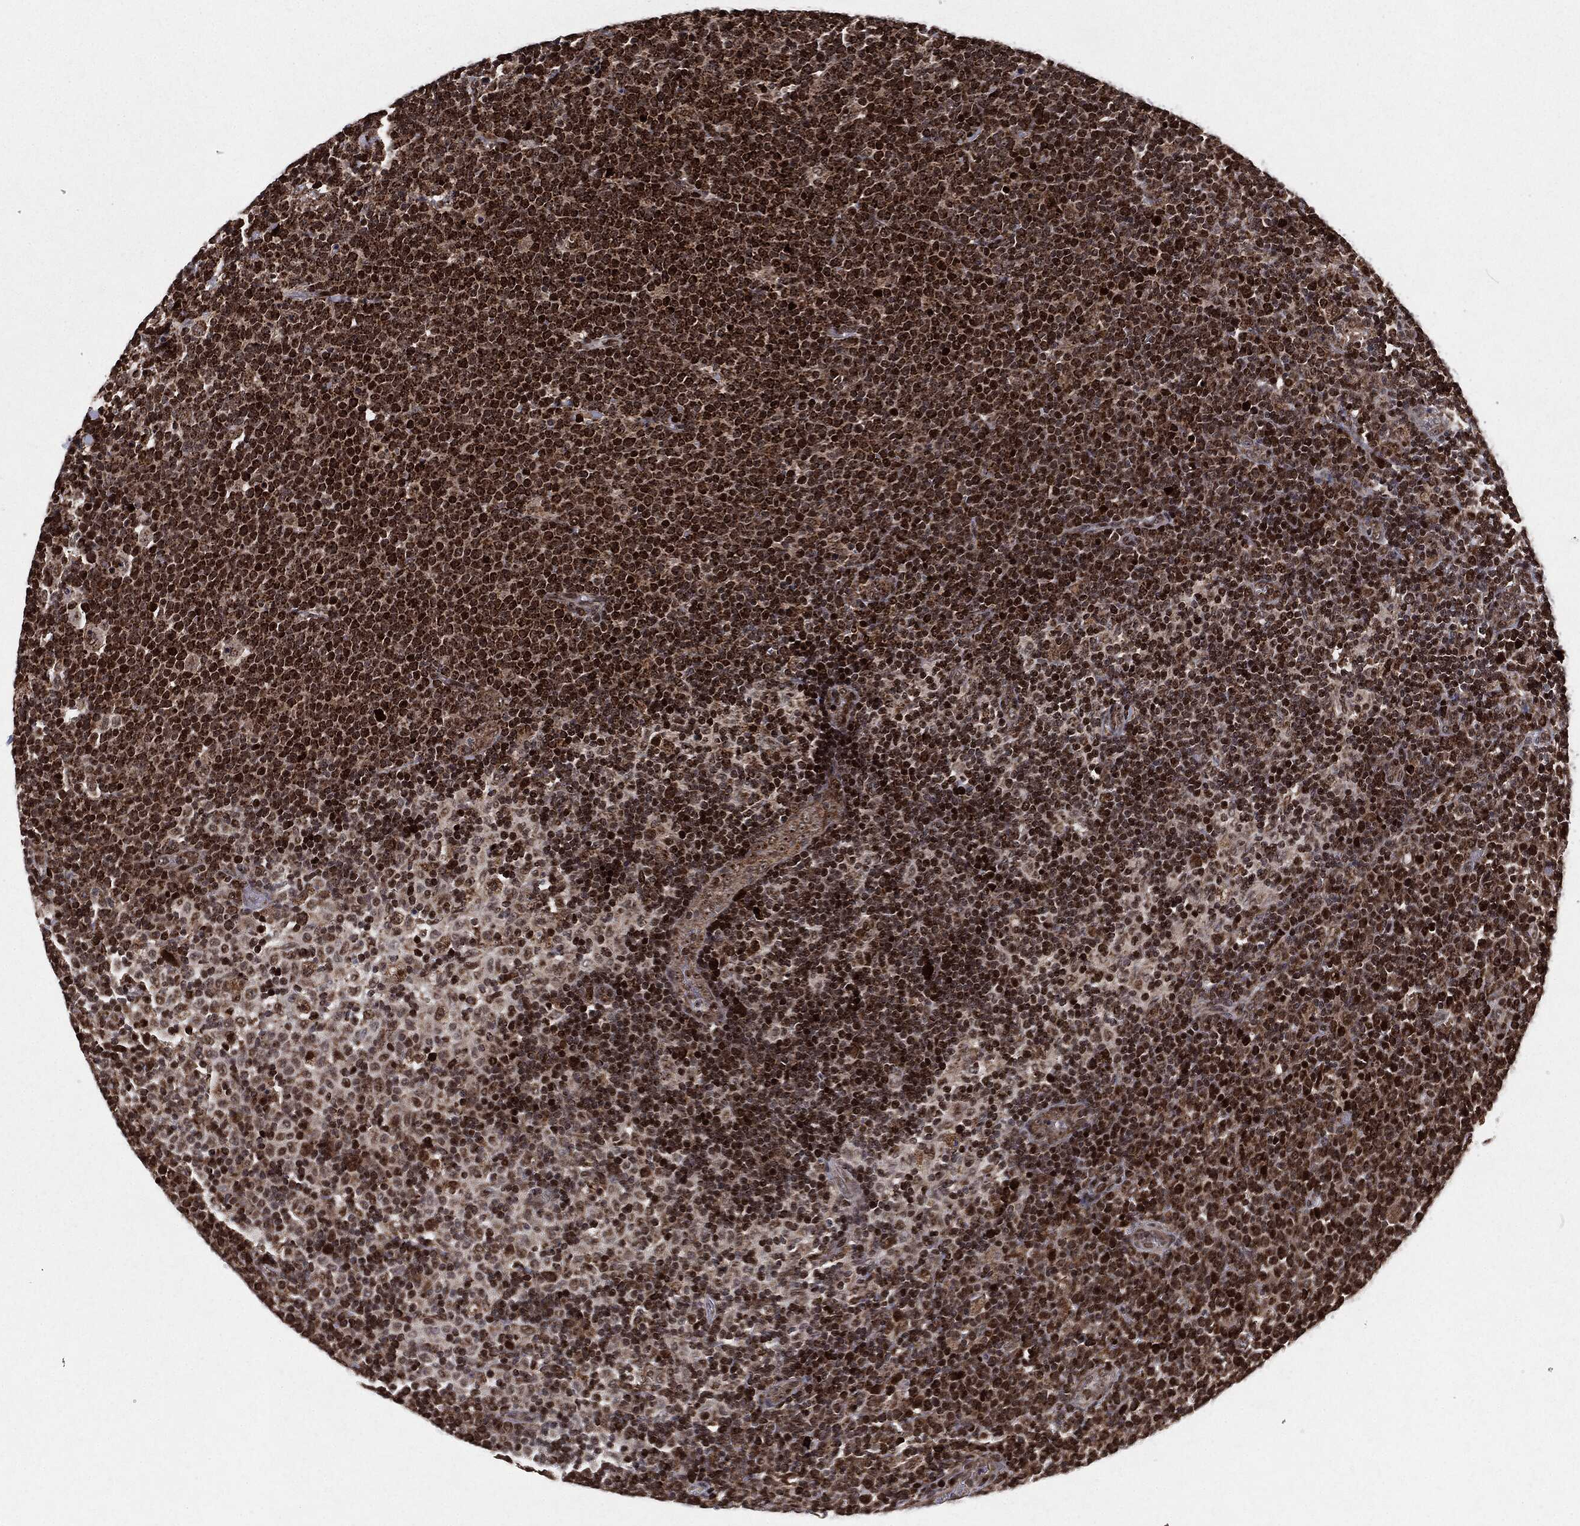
{"staining": {"intensity": "strong", "quantity": ">75%", "location": "nuclear"}, "tissue": "lymphoma", "cell_type": "Tumor cells", "image_type": "cancer", "snomed": [{"axis": "morphology", "description": "Malignant lymphoma, non-Hodgkin's type, High grade"}, {"axis": "topography", "description": "Lymph node"}], "caption": "Human high-grade malignant lymphoma, non-Hodgkin's type stained for a protein (brown) demonstrates strong nuclear positive expression in approximately >75% of tumor cells.", "gene": "CHCHD2", "patient": {"sex": "male", "age": 61}}